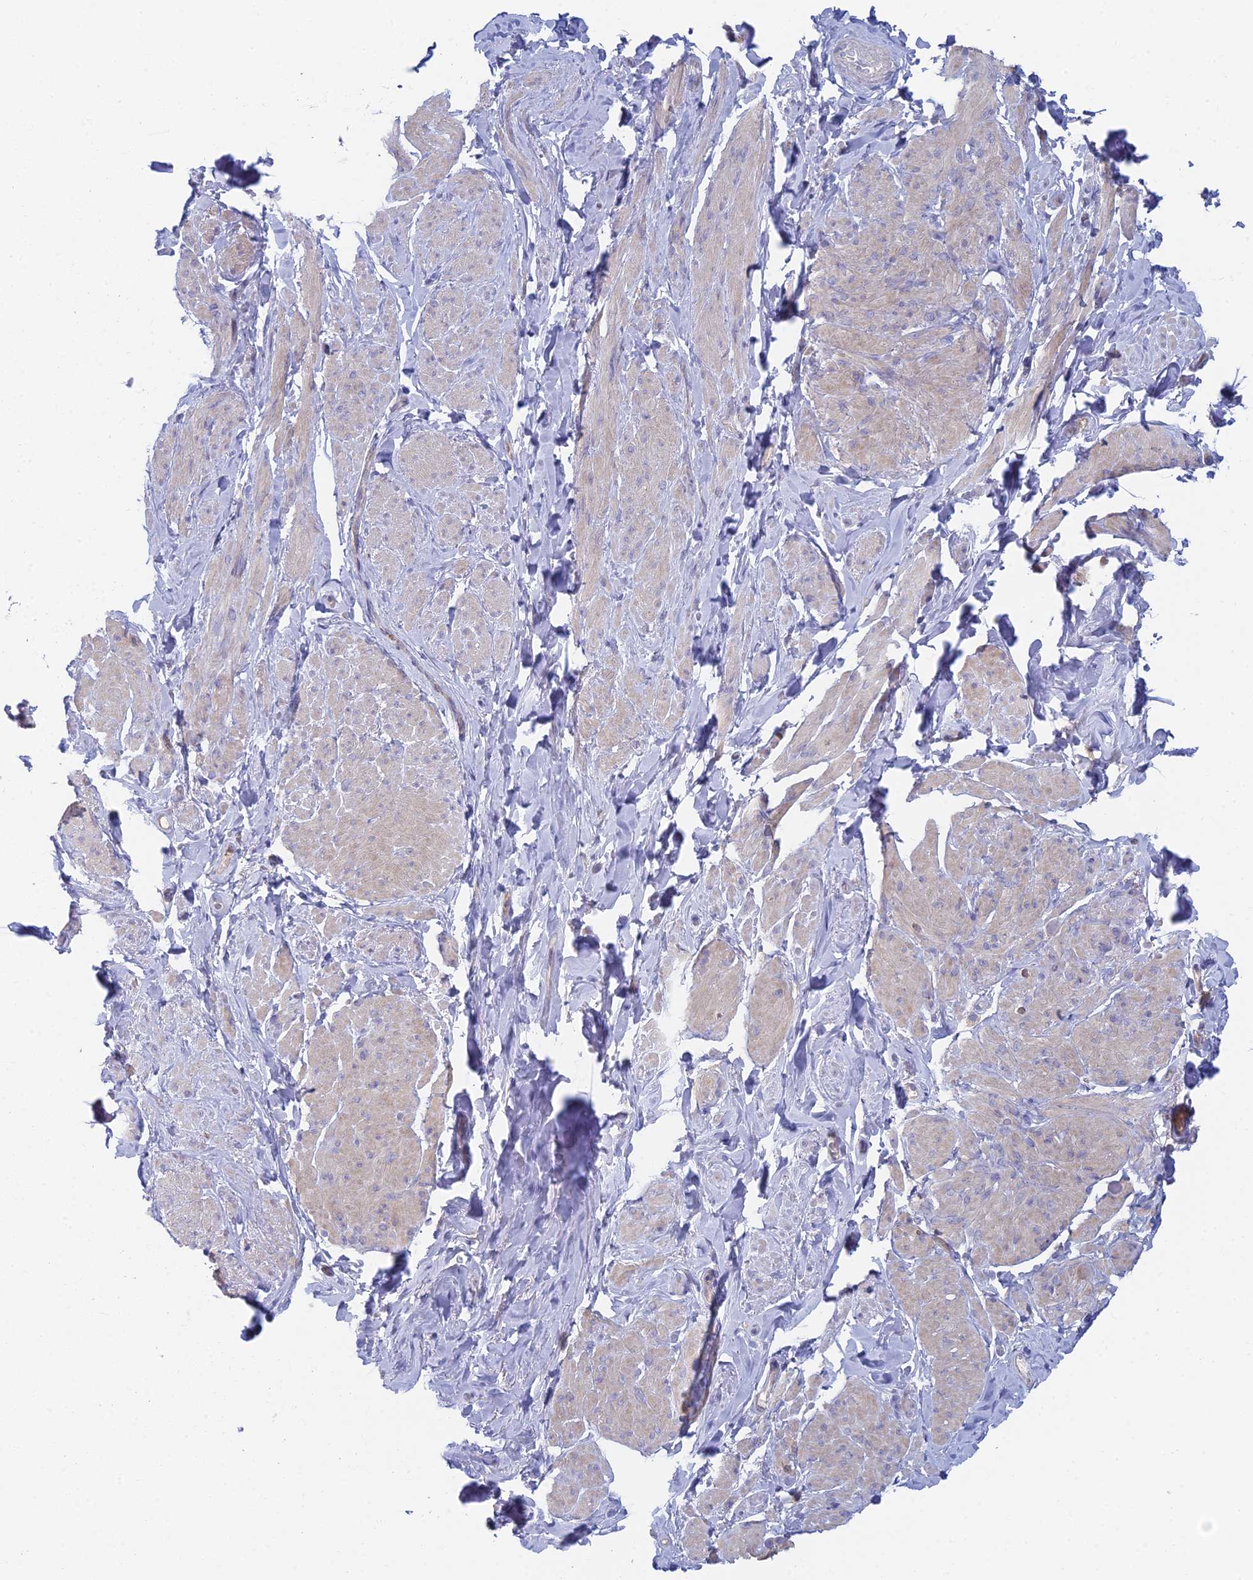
{"staining": {"intensity": "weak", "quantity": "25%-75%", "location": "cytoplasmic/membranous"}, "tissue": "smooth muscle", "cell_type": "Smooth muscle cells", "image_type": "normal", "snomed": [{"axis": "morphology", "description": "Normal tissue, NOS"}, {"axis": "topography", "description": "Smooth muscle"}, {"axis": "topography", "description": "Peripheral nerve tissue"}], "caption": "High-magnification brightfield microscopy of unremarkable smooth muscle stained with DAB (3,3'-diaminobenzidine) (brown) and counterstained with hematoxylin (blue). smooth muscle cells exhibit weak cytoplasmic/membranous expression is identified in approximately25%-75% of cells. Nuclei are stained in blue.", "gene": "STRN4", "patient": {"sex": "male", "age": 69}}